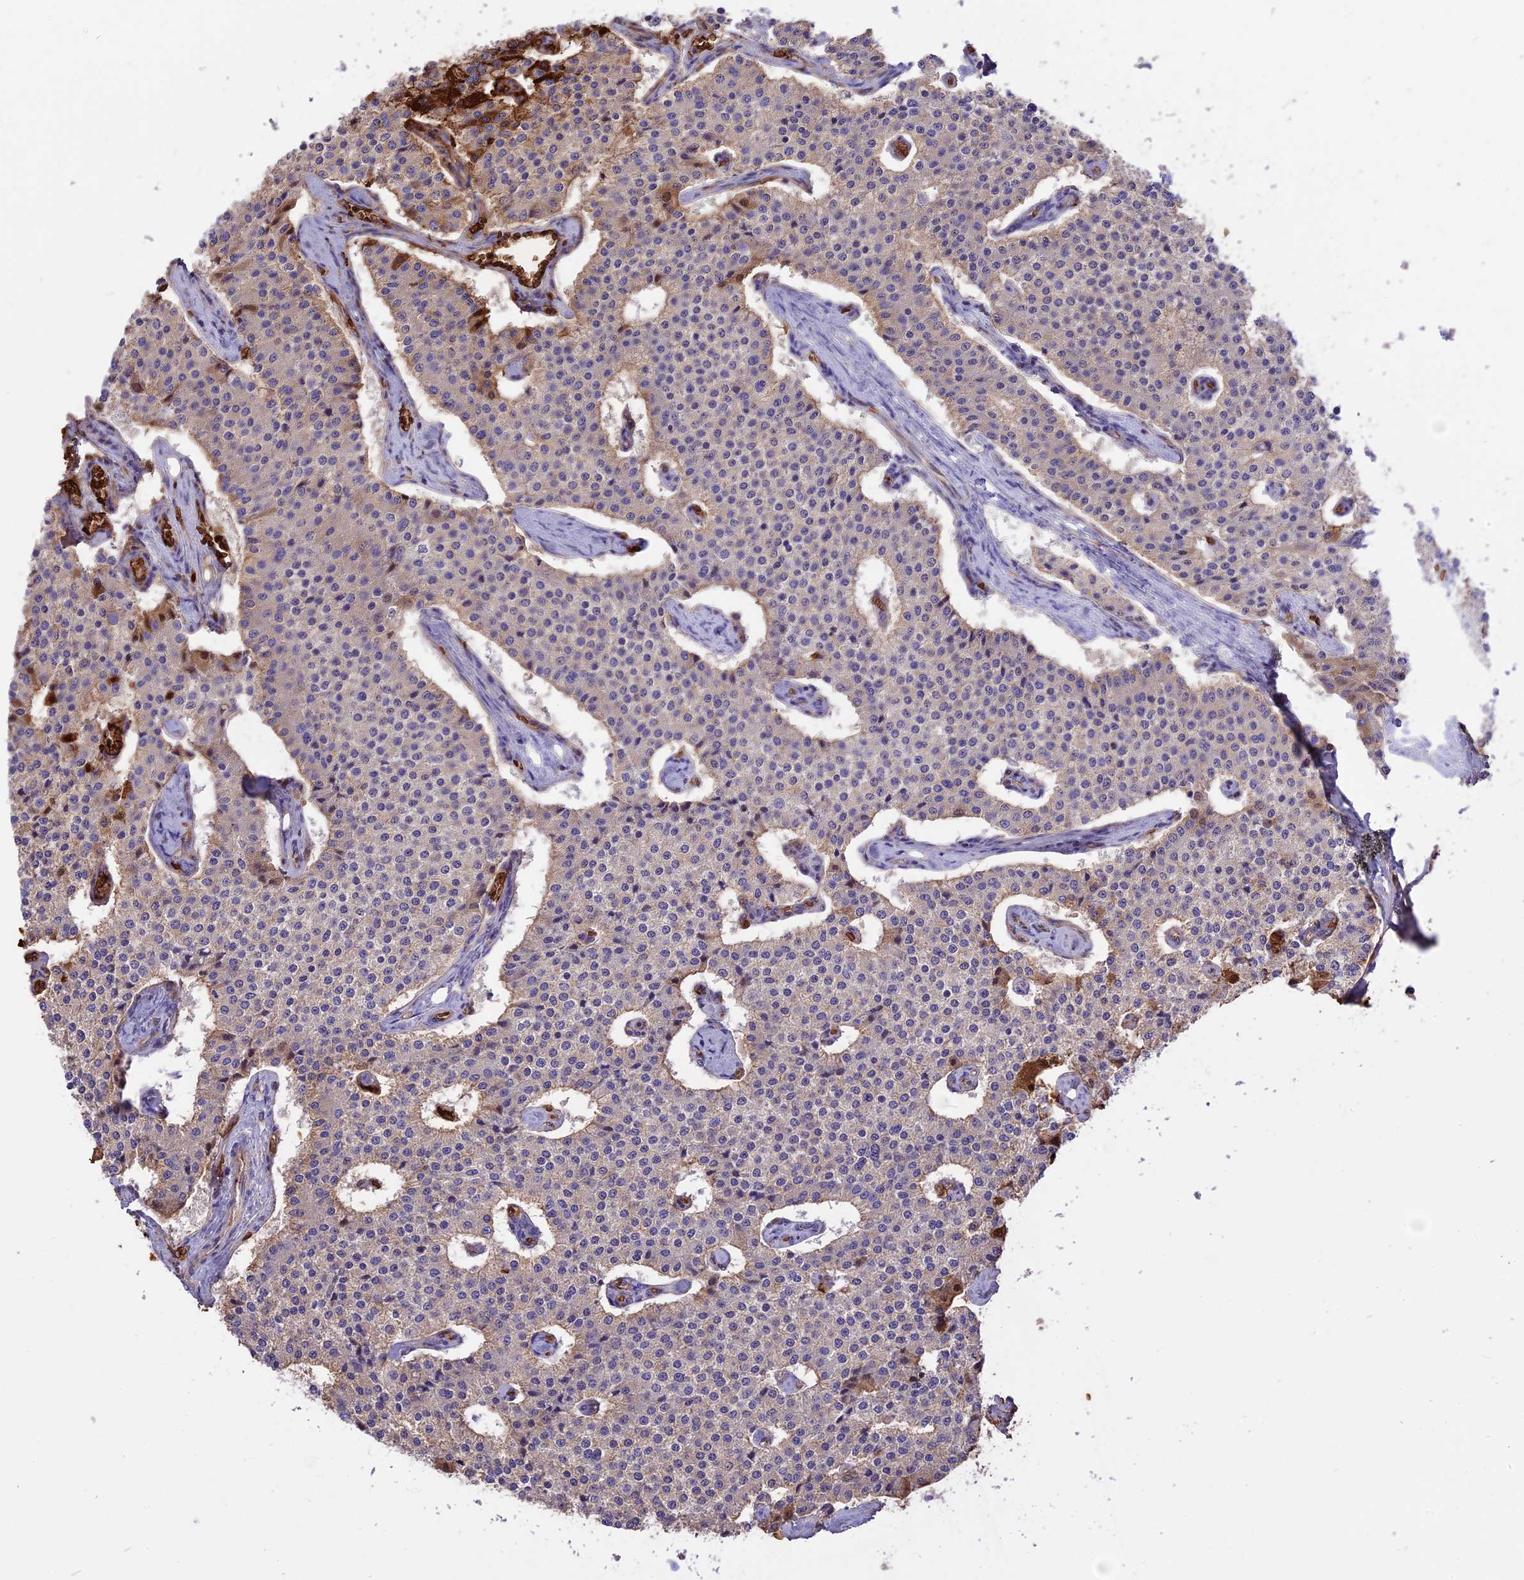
{"staining": {"intensity": "strong", "quantity": "<25%", "location": "cytoplasmic/membranous"}, "tissue": "carcinoid", "cell_type": "Tumor cells", "image_type": "cancer", "snomed": [{"axis": "morphology", "description": "Carcinoid, malignant, NOS"}, {"axis": "topography", "description": "Colon"}], "caption": "Immunohistochemistry (IHC) histopathology image of neoplastic tissue: malignant carcinoid stained using immunohistochemistry (IHC) shows medium levels of strong protein expression localized specifically in the cytoplasmic/membranous of tumor cells, appearing as a cytoplasmic/membranous brown color.", "gene": "TTC4", "patient": {"sex": "female", "age": 52}}